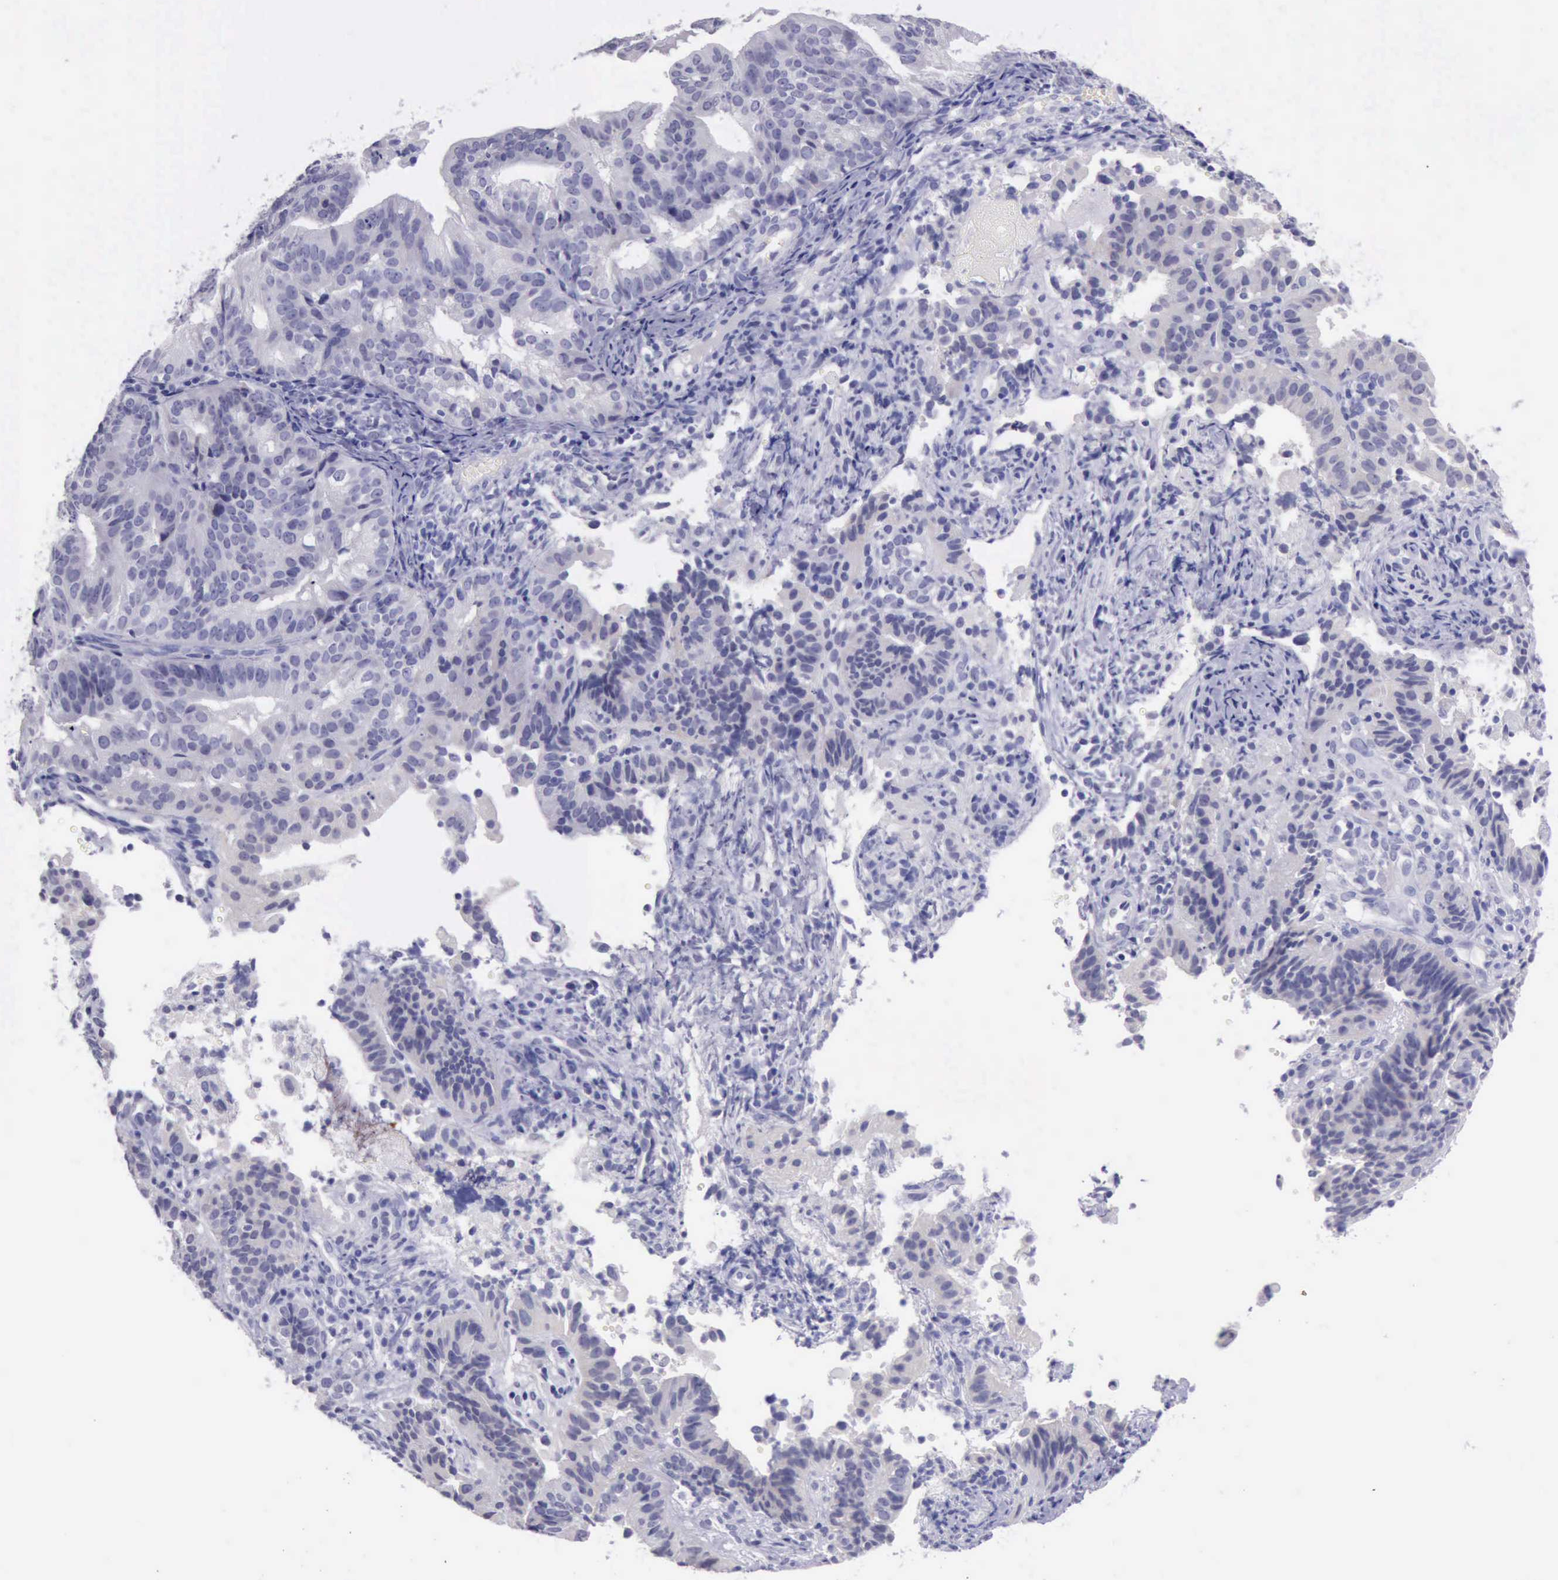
{"staining": {"intensity": "negative", "quantity": "none", "location": "none"}, "tissue": "cervical cancer", "cell_type": "Tumor cells", "image_type": "cancer", "snomed": [{"axis": "morphology", "description": "Adenocarcinoma, NOS"}, {"axis": "topography", "description": "Cervix"}], "caption": "DAB (3,3'-diaminobenzidine) immunohistochemical staining of adenocarcinoma (cervical) displays no significant staining in tumor cells.", "gene": "LRFN5", "patient": {"sex": "female", "age": 60}}